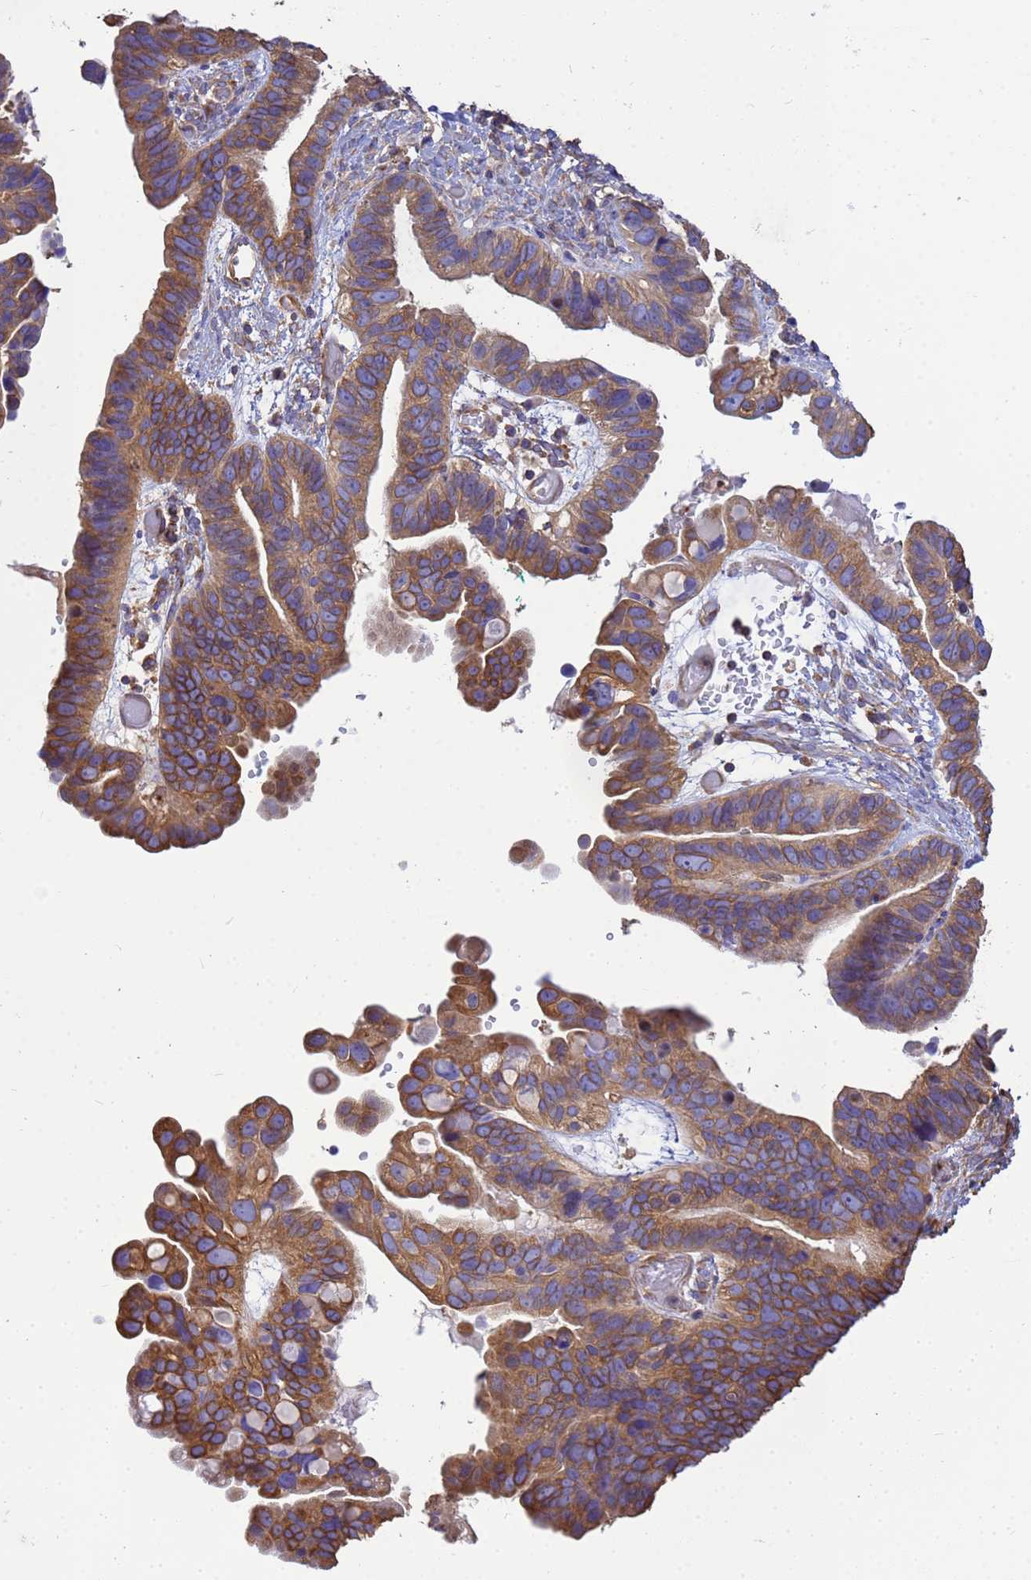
{"staining": {"intensity": "moderate", "quantity": ">75%", "location": "cytoplasmic/membranous"}, "tissue": "ovarian cancer", "cell_type": "Tumor cells", "image_type": "cancer", "snomed": [{"axis": "morphology", "description": "Cystadenocarcinoma, serous, NOS"}, {"axis": "topography", "description": "Ovary"}], "caption": "IHC image of neoplastic tissue: human ovarian cancer stained using immunohistochemistry (IHC) displays medium levels of moderate protein expression localized specifically in the cytoplasmic/membranous of tumor cells, appearing as a cytoplasmic/membranous brown color.", "gene": "TUBB1", "patient": {"sex": "female", "age": 56}}